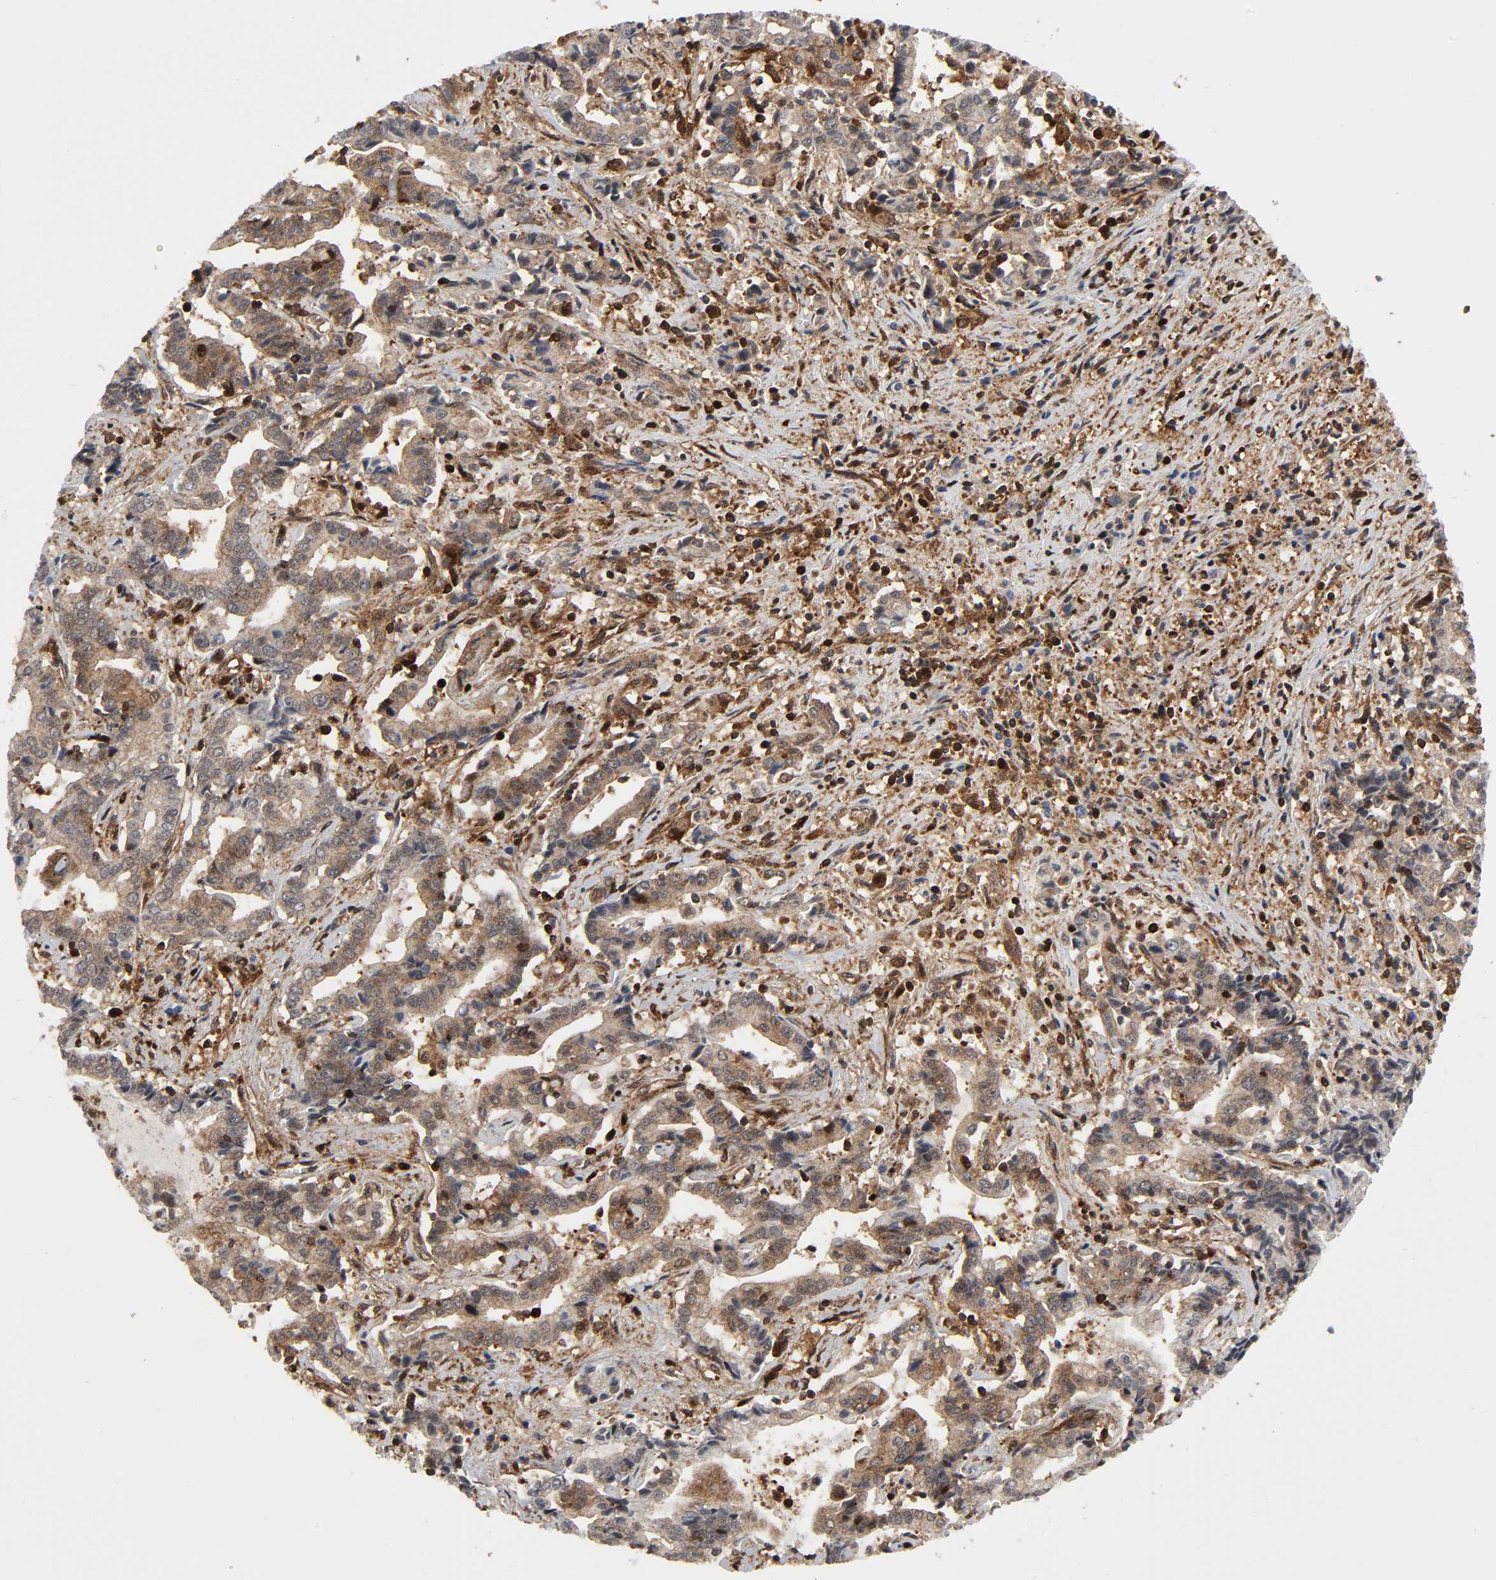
{"staining": {"intensity": "moderate", "quantity": "25%-75%", "location": "cytoplasmic/membranous"}, "tissue": "liver cancer", "cell_type": "Tumor cells", "image_type": "cancer", "snomed": [{"axis": "morphology", "description": "Cholangiocarcinoma"}, {"axis": "topography", "description": "Liver"}], "caption": "Cholangiocarcinoma (liver) stained for a protein demonstrates moderate cytoplasmic/membranous positivity in tumor cells. Immunohistochemistry stains the protein of interest in brown and the nuclei are stained blue.", "gene": "MAPK1", "patient": {"sex": "male", "age": 57}}